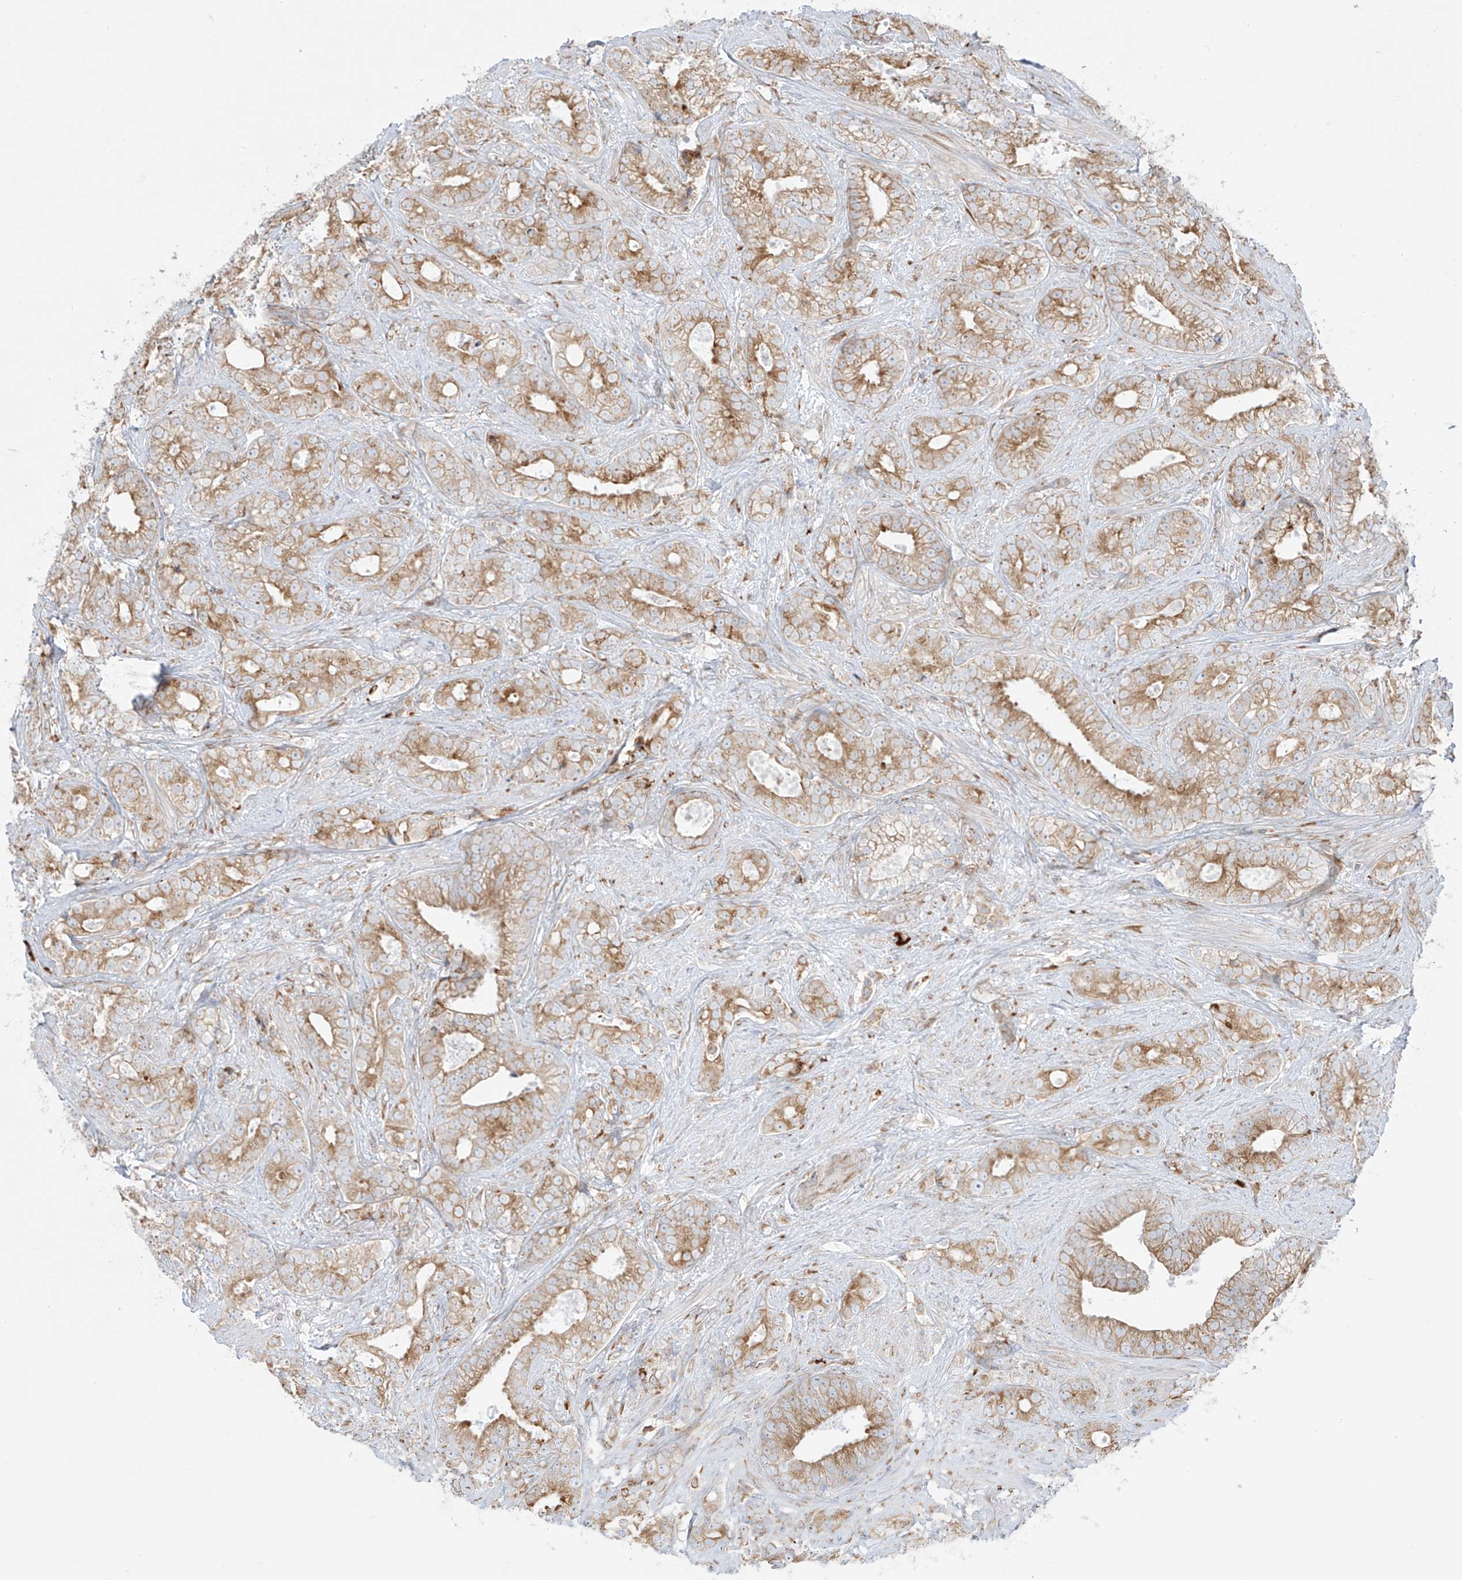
{"staining": {"intensity": "moderate", "quantity": ">75%", "location": "cytoplasmic/membranous"}, "tissue": "prostate cancer", "cell_type": "Tumor cells", "image_type": "cancer", "snomed": [{"axis": "morphology", "description": "Adenocarcinoma, High grade"}, {"axis": "topography", "description": "Prostate and seminal vesicle, NOS"}], "caption": "This is a histology image of IHC staining of adenocarcinoma (high-grade) (prostate), which shows moderate staining in the cytoplasmic/membranous of tumor cells.", "gene": "MX1", "patient": {"sex": "male", "age": 67}}